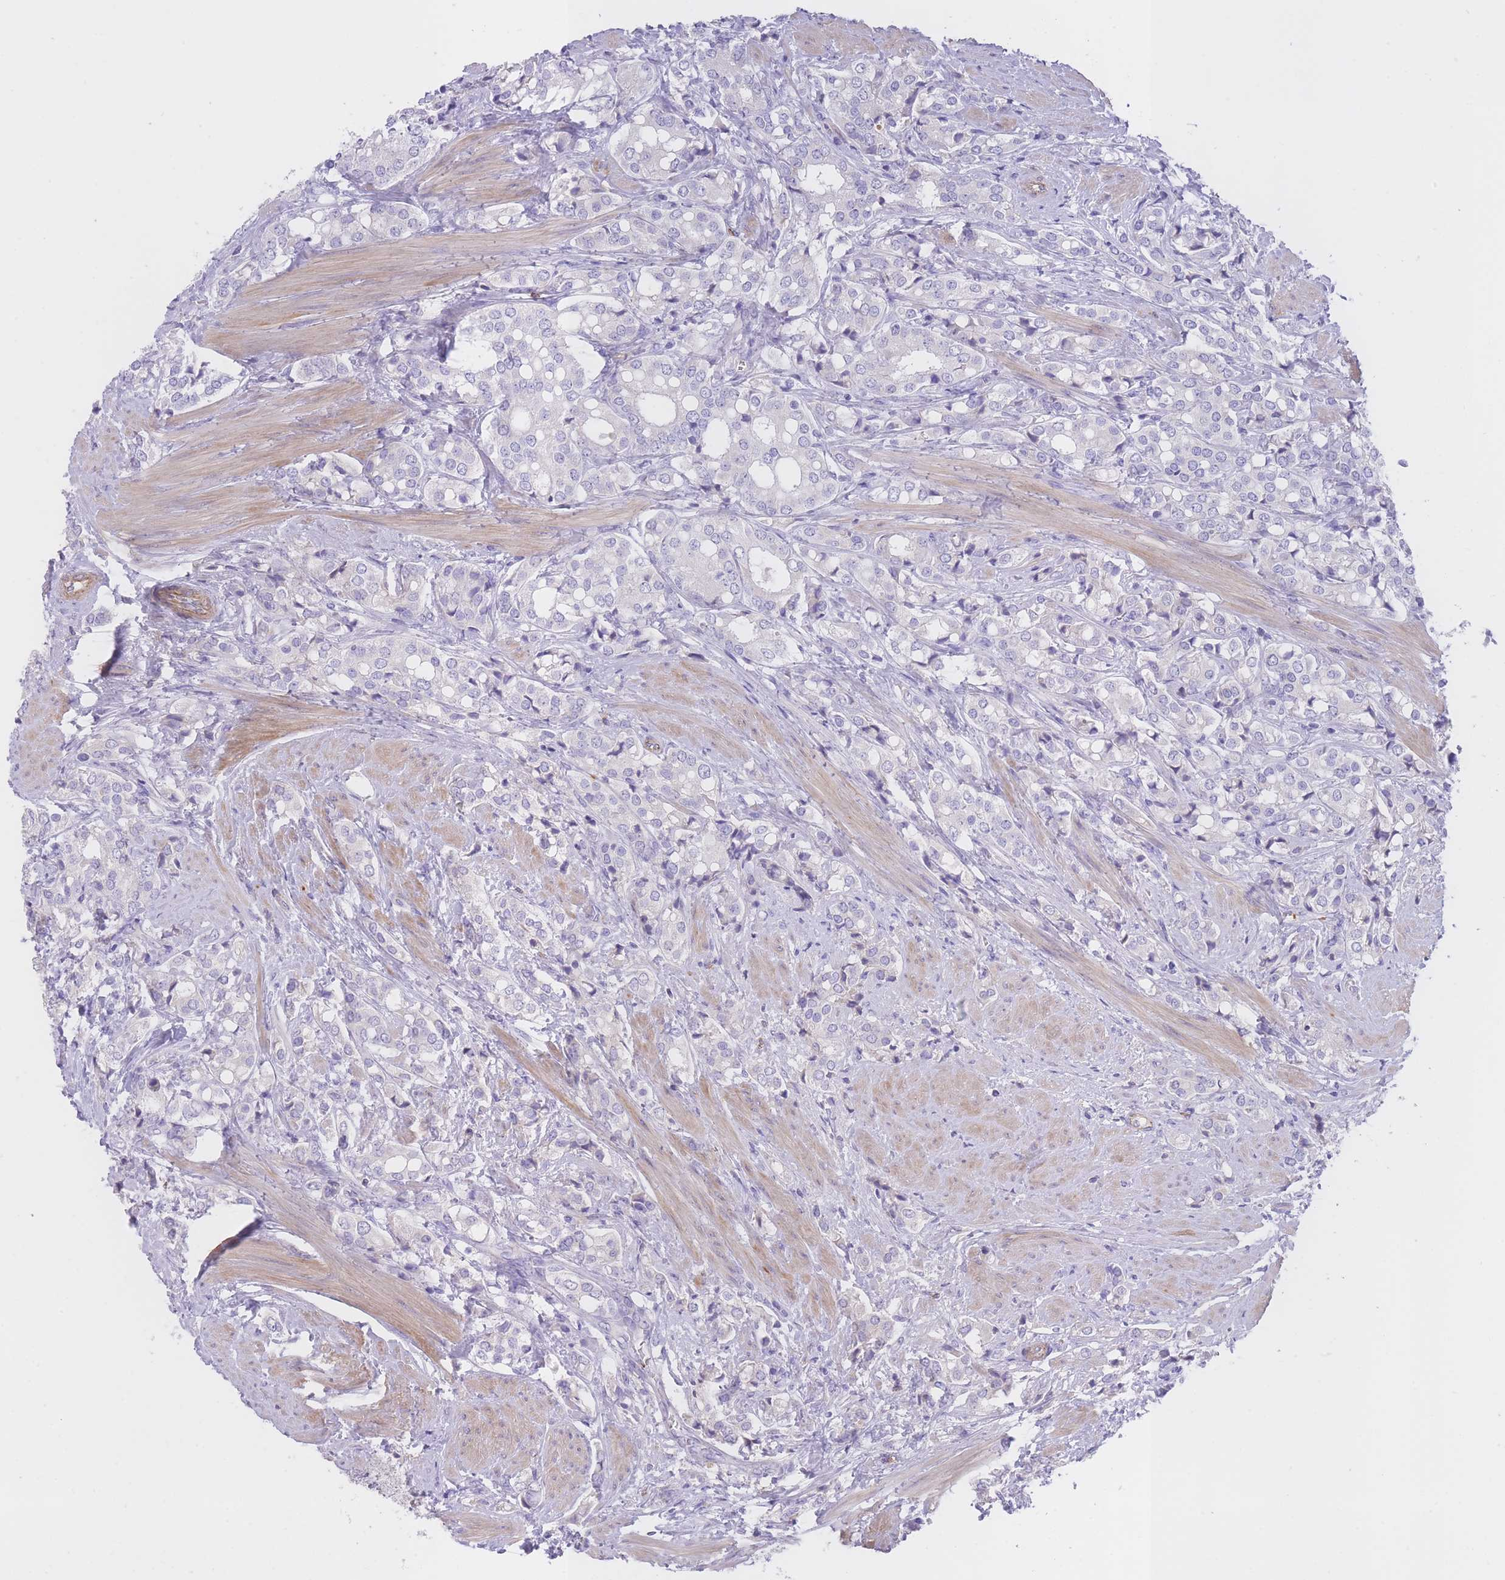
{"staining": {"intensity": "negative", "quantity": "none", "location": "none"}, "tissue": "prostate cancer", "cell_type": "Tumor cells", "image_type": "cancer", "snomed": [{"axis": "morphology", "description": "Adenocarcinoma, High grade"}, {"axis": "topography", "description": "Prostate"}], "caption": "This is an immunohistochemistry (IHC) histopathology image of prostate adenocarcinoma (high-grade). There is no positivity in tumor cells.", "gene": "LDB3", "patient": {"sex": "male", "age": 71}}